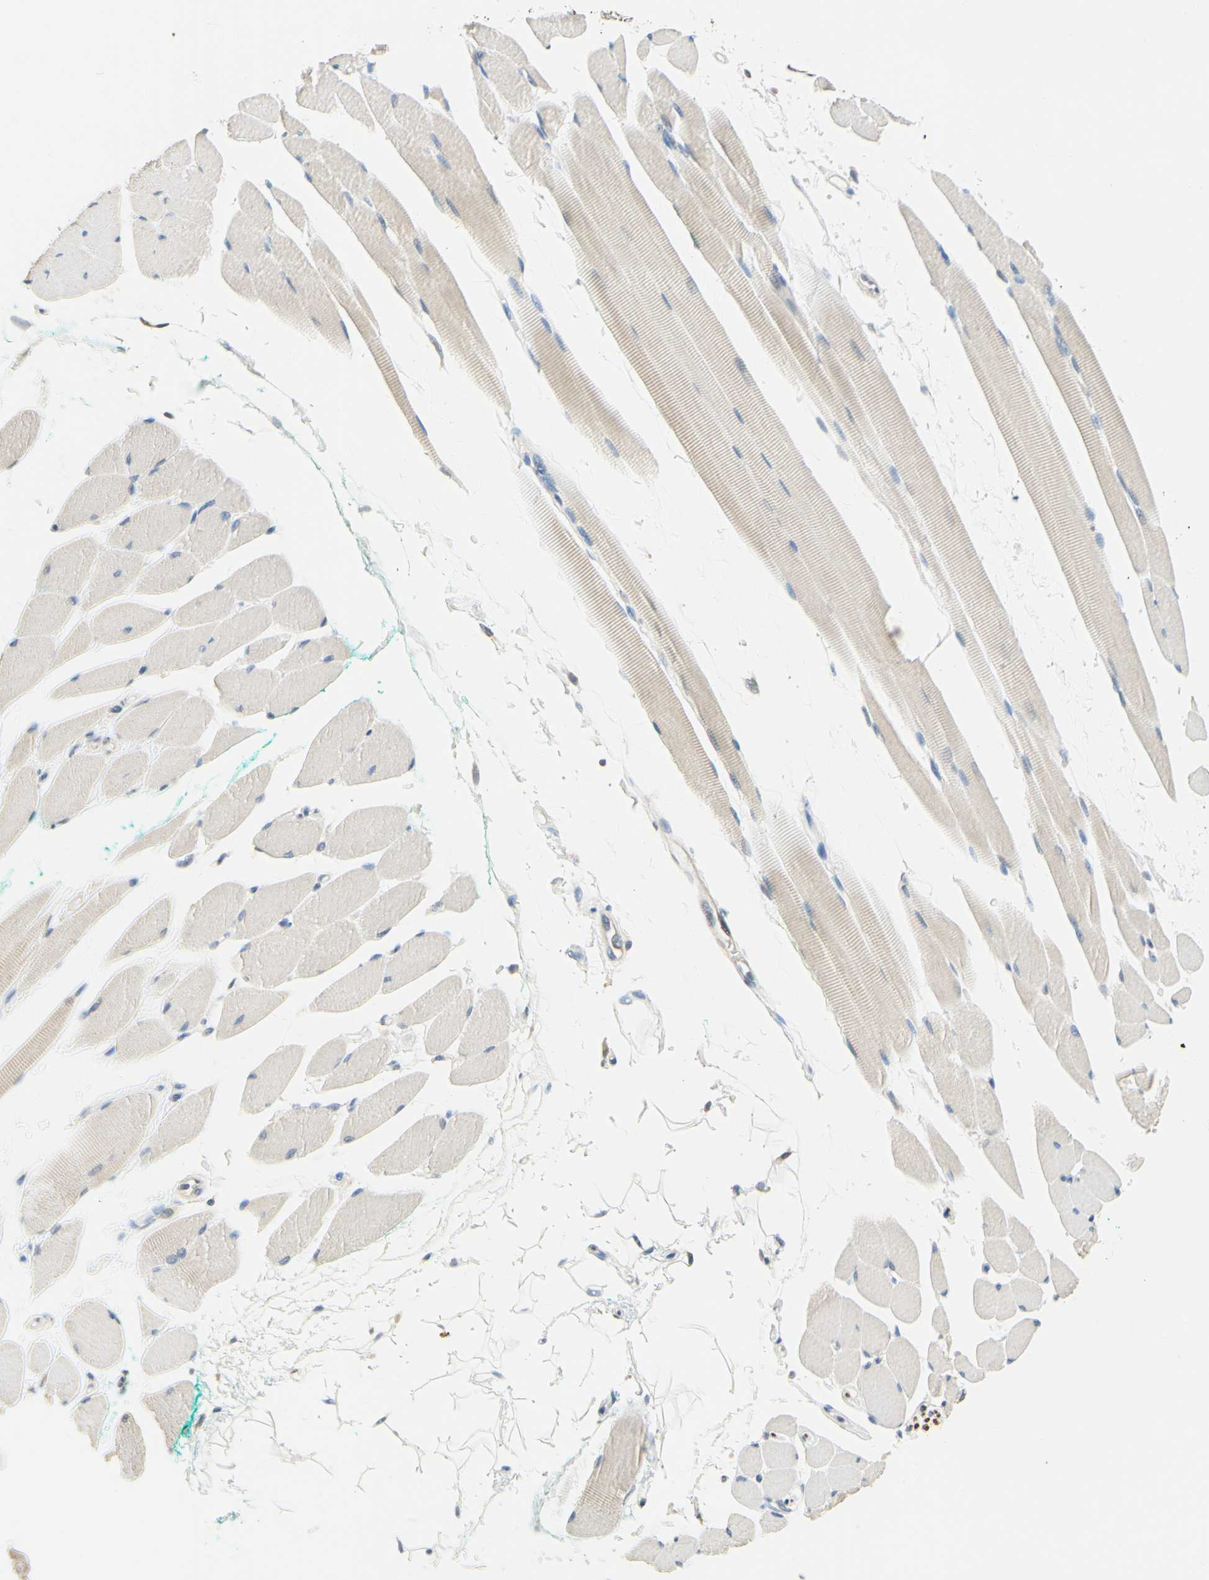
{"staining": {"intensity": "weak", "quantity": ">75%", "location": "cytoplasmic/membranous"}, "tissue": "skeletal muscle", "cell_type": "Myocytes", "image_type": "normal", "snomed": [{"axis": "morphology", "description": "Normal tissue, NOS"}, {"axis": "topography", "description": "Skeletal muscle"}, {"axis": "topography", "description": "Oral tissue"}, {"axis": "topography", "description": "Peripheral nerve tissue"}], "caption": "This is a histology image of immunohistochemistry (IHC) staining of unremarkable skeletal muscle, which shows weak staining in the cytoplasmic/membranous of myocytes.", "gene": "MAG", "patient": {"sex": "female", "age": 84}}